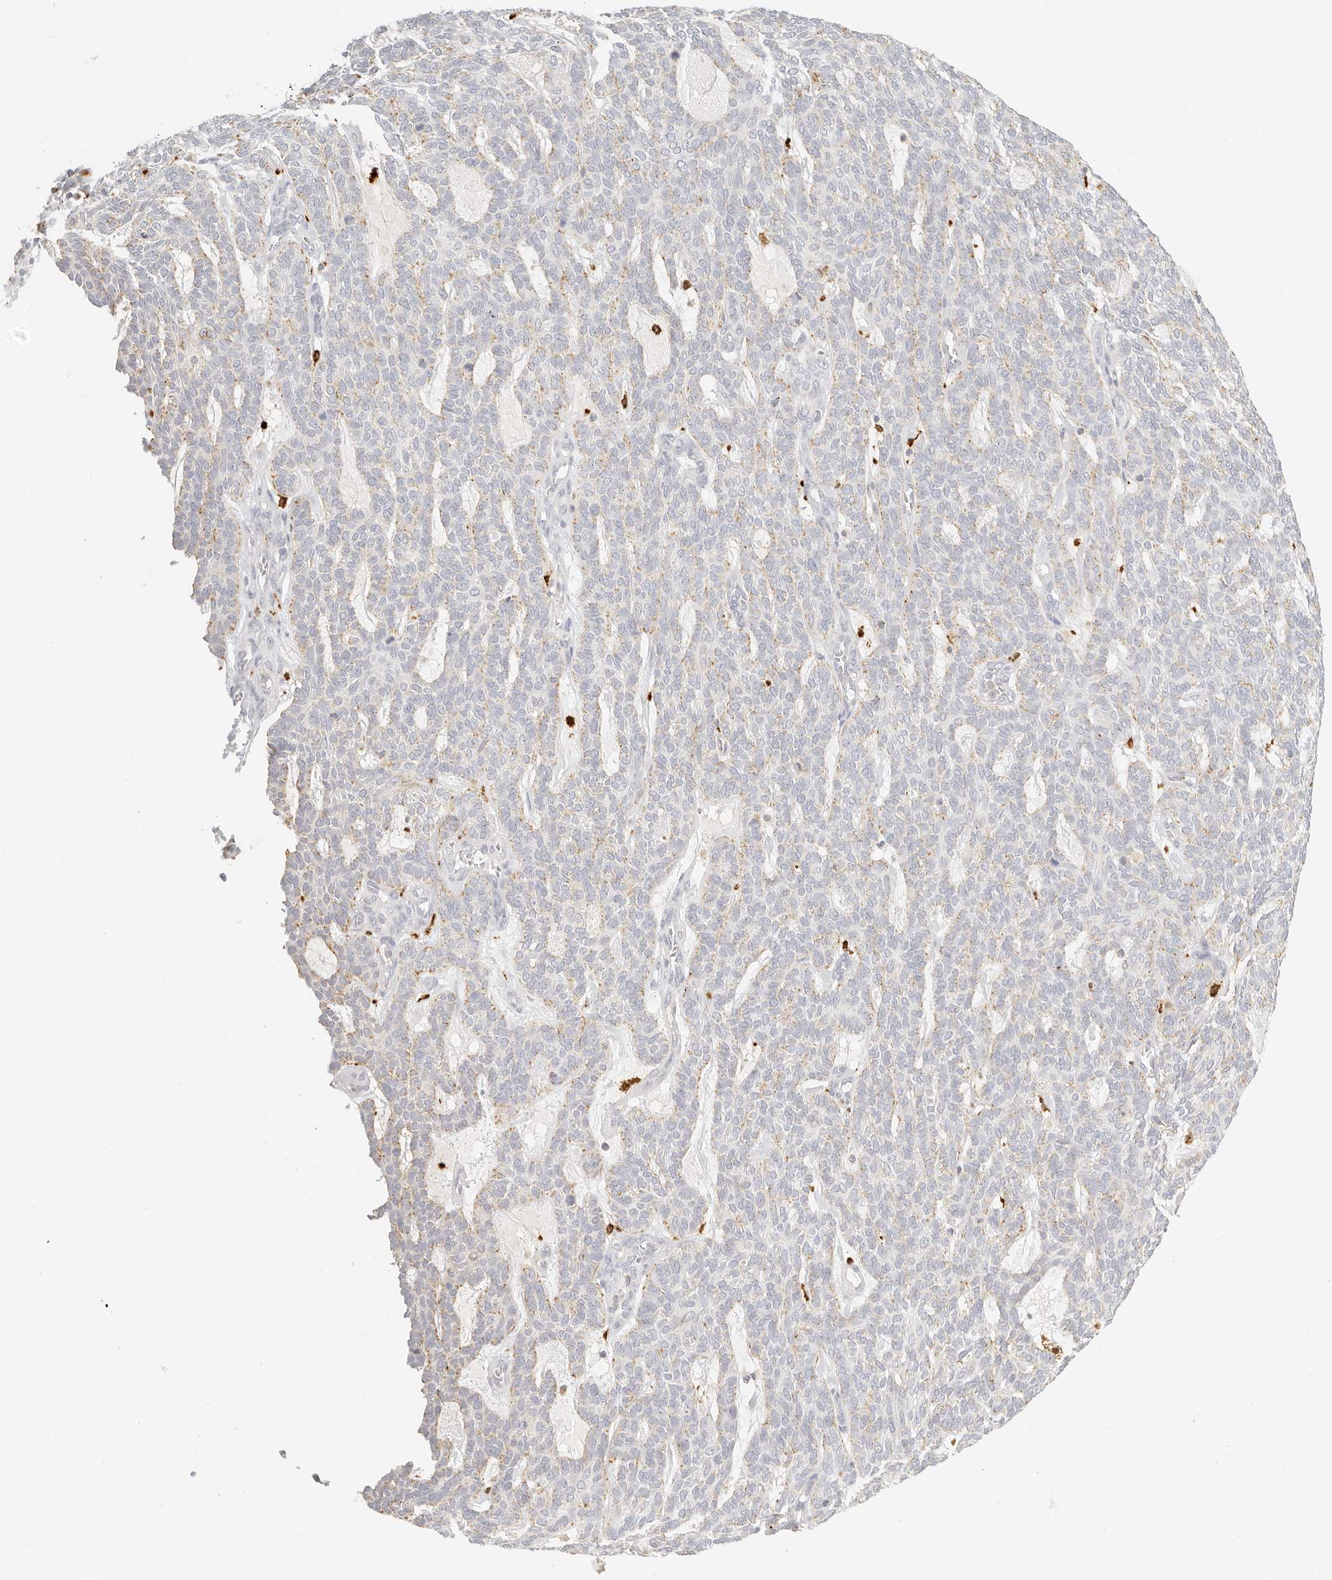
{"staining": {"intensity": "weak", "quantity": "<25%", "location": "cytoplasmic/membranous"}, "tissue": "skin cancer", "cell_type": "Tumor cells", "image_type": "cancer", "snomed": [{"axis": "morphology", "description": "Squamous cell carcinoma, NOS"}, {"axis": "topography", "description": "Skin"}], "caption": "This is an immunohistochemistry (IHC) histopathology image of squamous cell carcinoma (skin). There is no staining in tumor cells.", "gene": "RNASET2", "patient": {"sex": "female", "age": 90}}